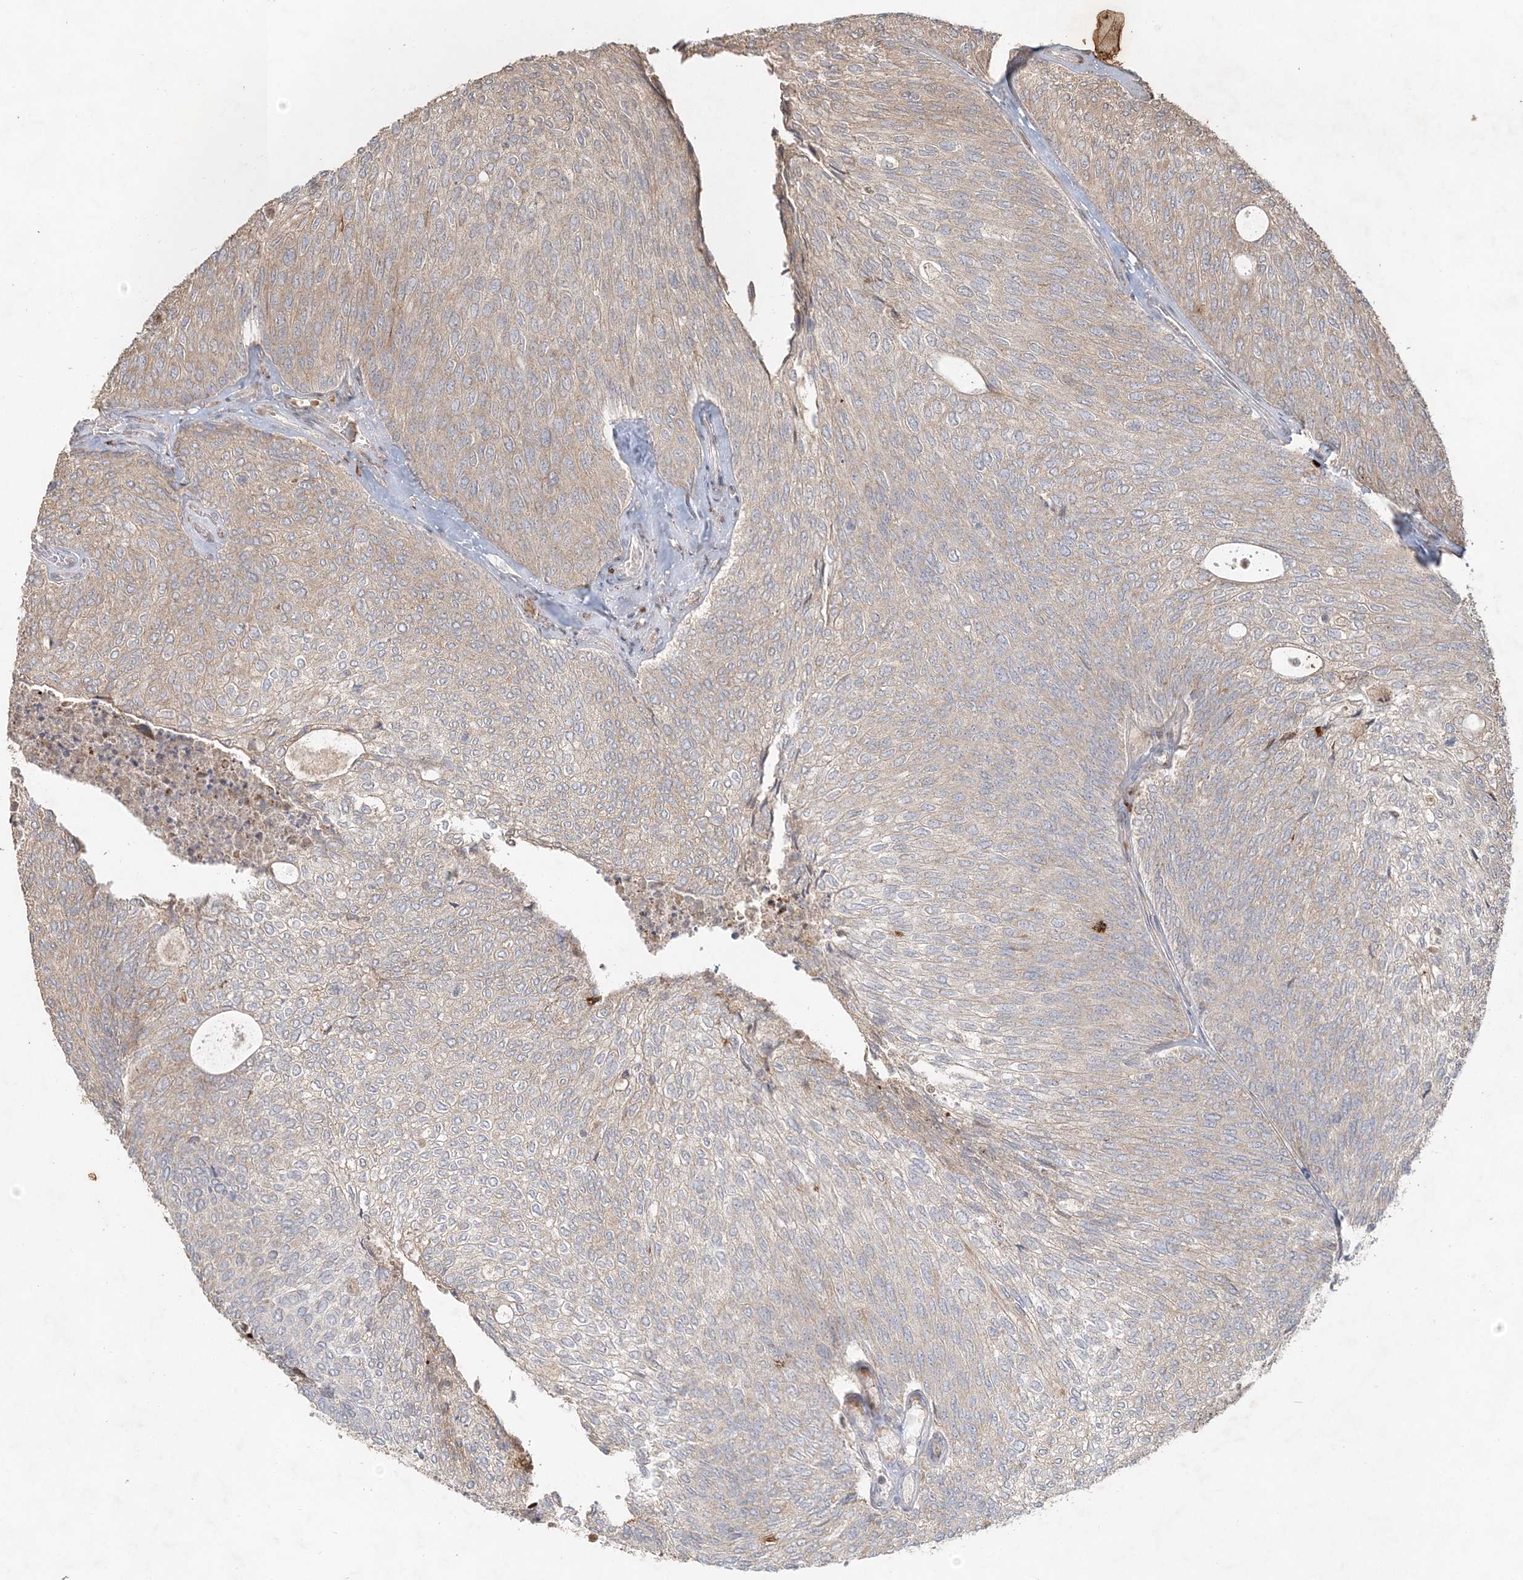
{"staining": {"intensity": "weak", "quantity": "25%-75%", "location": "cytoplasmic/membranous"}, "tissue": "urothelial cancer", "cell_type": "Tumor cells", "image_type": "cancer", "snomed": [{"axis": "morphology", "description": "Urothelial carcinoma, Low grade"}, {"axis": "topography", "description": "Urinary bladder"}], "caption": "Urothelial carcinoma (low-grade) was stained to show a protein in brown. There is low levels of weak cytoplasmic/membranous positivity in approximately 25%-75% of tumor cells. The staining was performed using DAB to visualize the protein expression in brown, while the nuclei were stained in blue with hematoxylin (Magnification: 20x).", "gene": "RAB14", "patient": {"sex": "female", "age": 79}}